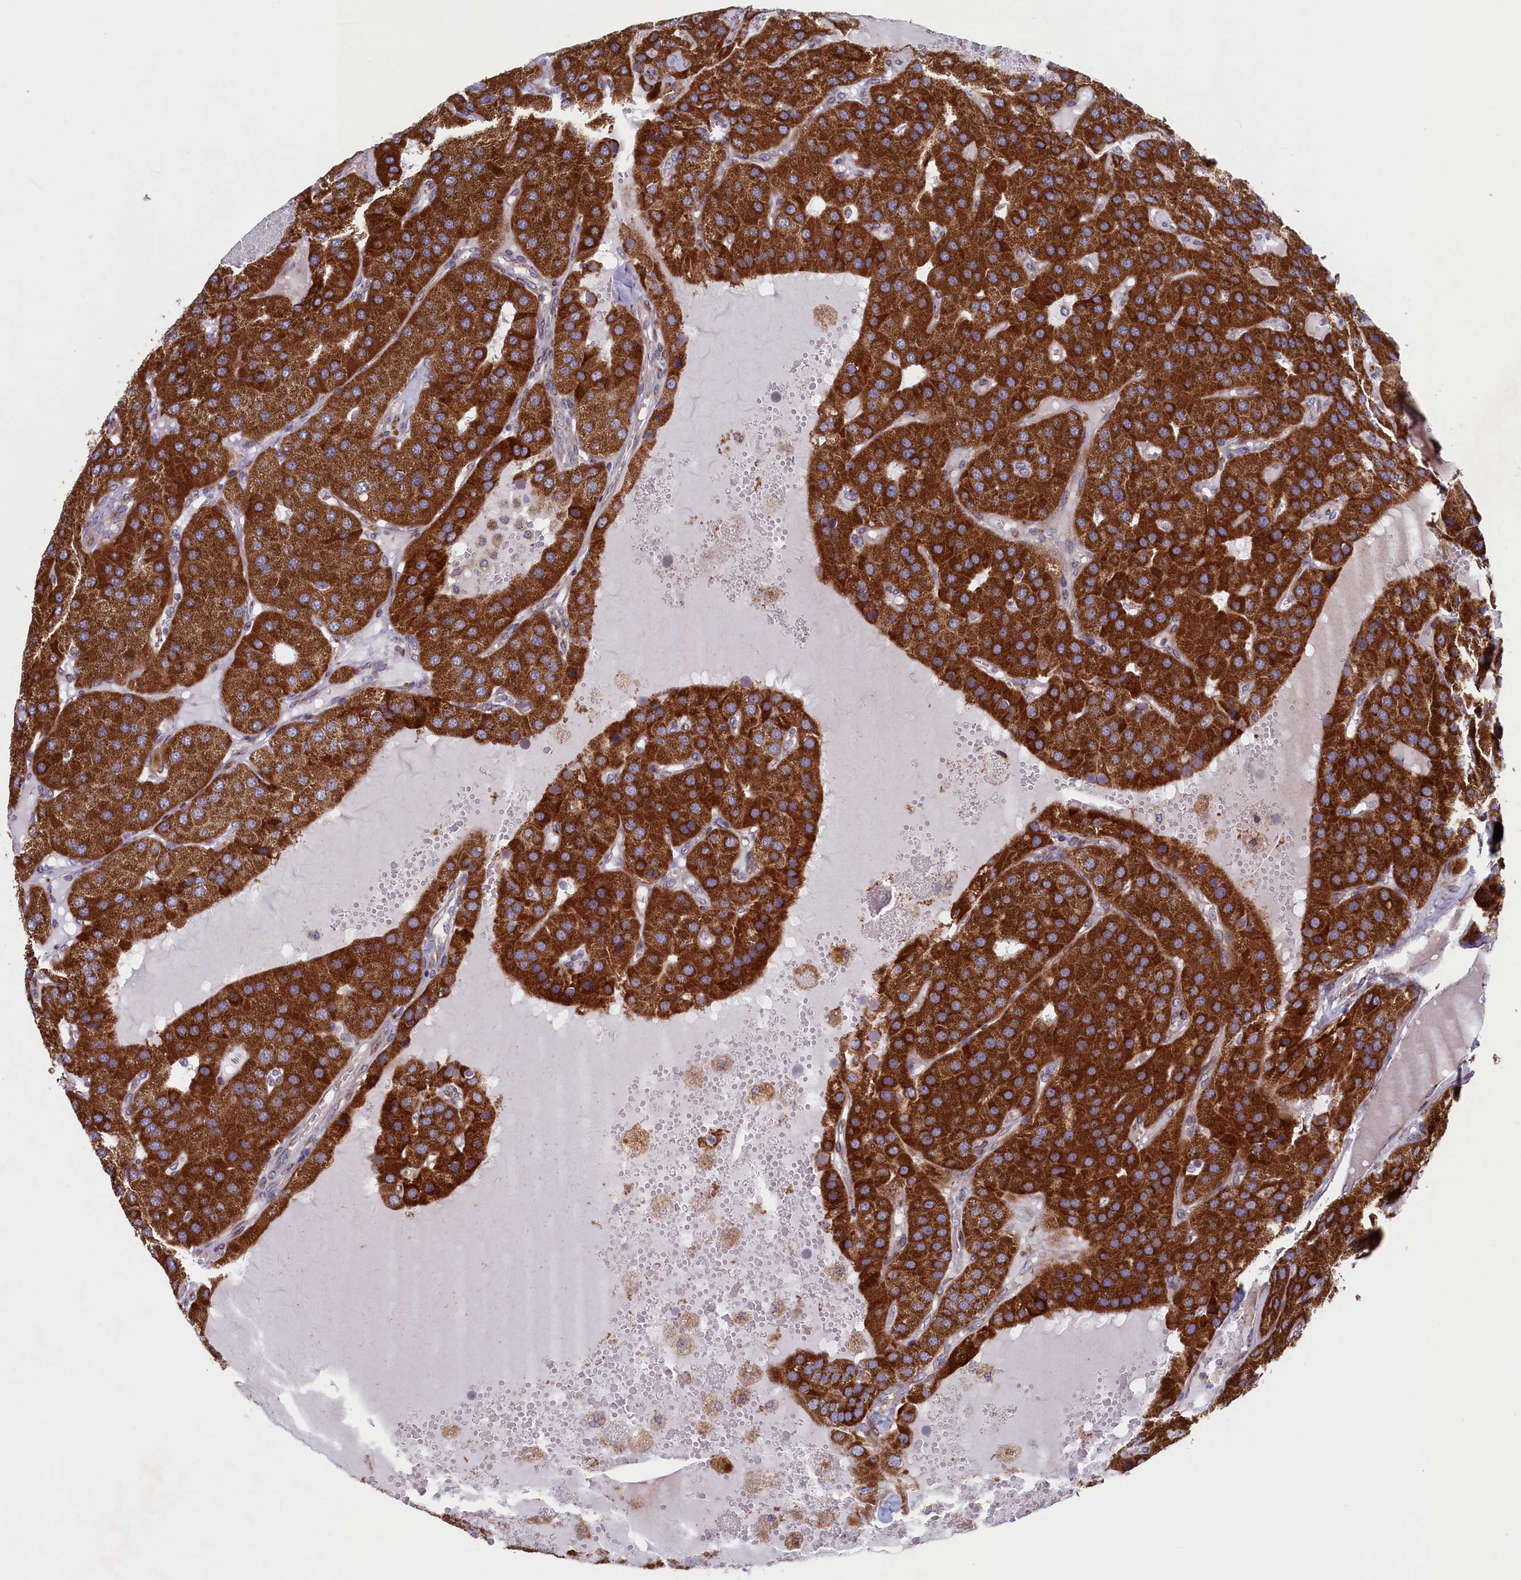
{"staining": {"intensity": "strong", "quantity": ">75%", "location": "cytoplasmic/membranous"}, "tissue": "parathyroid gland", "cell_type": "Glandular cells", "image_type": "normal", "snomed": [{"axis": "morphology", "description": "Normal tissue, NOS"}, {"axis": "morphology", "description": "Adenoma, NOS"}, {"axis": "topography", "description": "Parathyroid gland"}], "caption": "Strong cytoplasmic/membranous protein expression is appreciated in about >75% of glandular cells in parathyroid gland.", "gene": "MTFMT", "patient": {"sex": "female", "age": 86}}